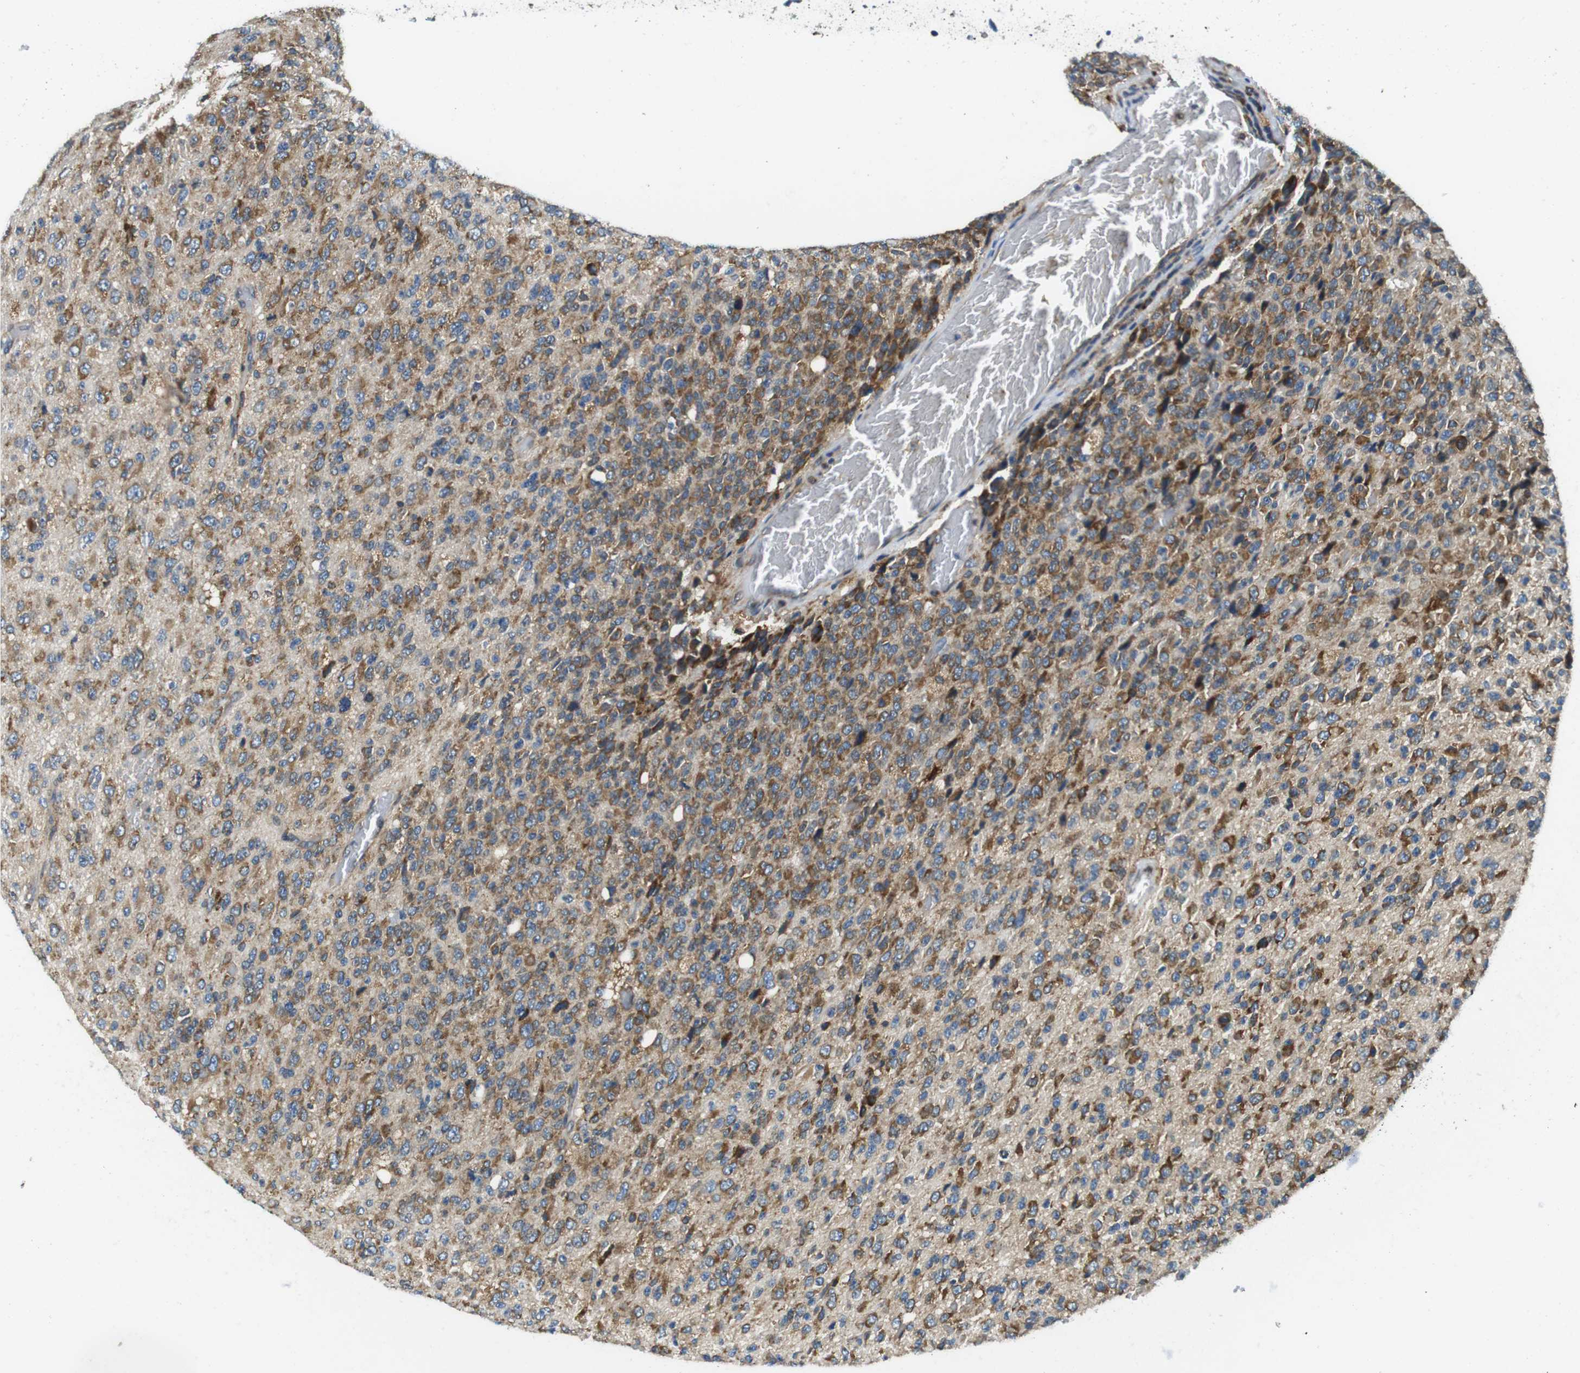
{"staining": {"intensity": "moderate", "quantity": ">75%", "location": "cytoplasmic/membranous"}, "tissue": "glioma", "cell_type": "Tumor cells", "image_type": "cancer", "snomed": [{"axis": "morphology", "description": "Glioma, malignant, High grade"}, {"axis": "topography", "description": "pancreas cauda"}], "caption": "Human malignant glioma (high-grade) stained with a brown dye displays moderate cytoplasmic/membranous positive expression in about >75% of tumor cells.", "gene": "UGGT1", "patient": {"sex": "male", "age": 60}}